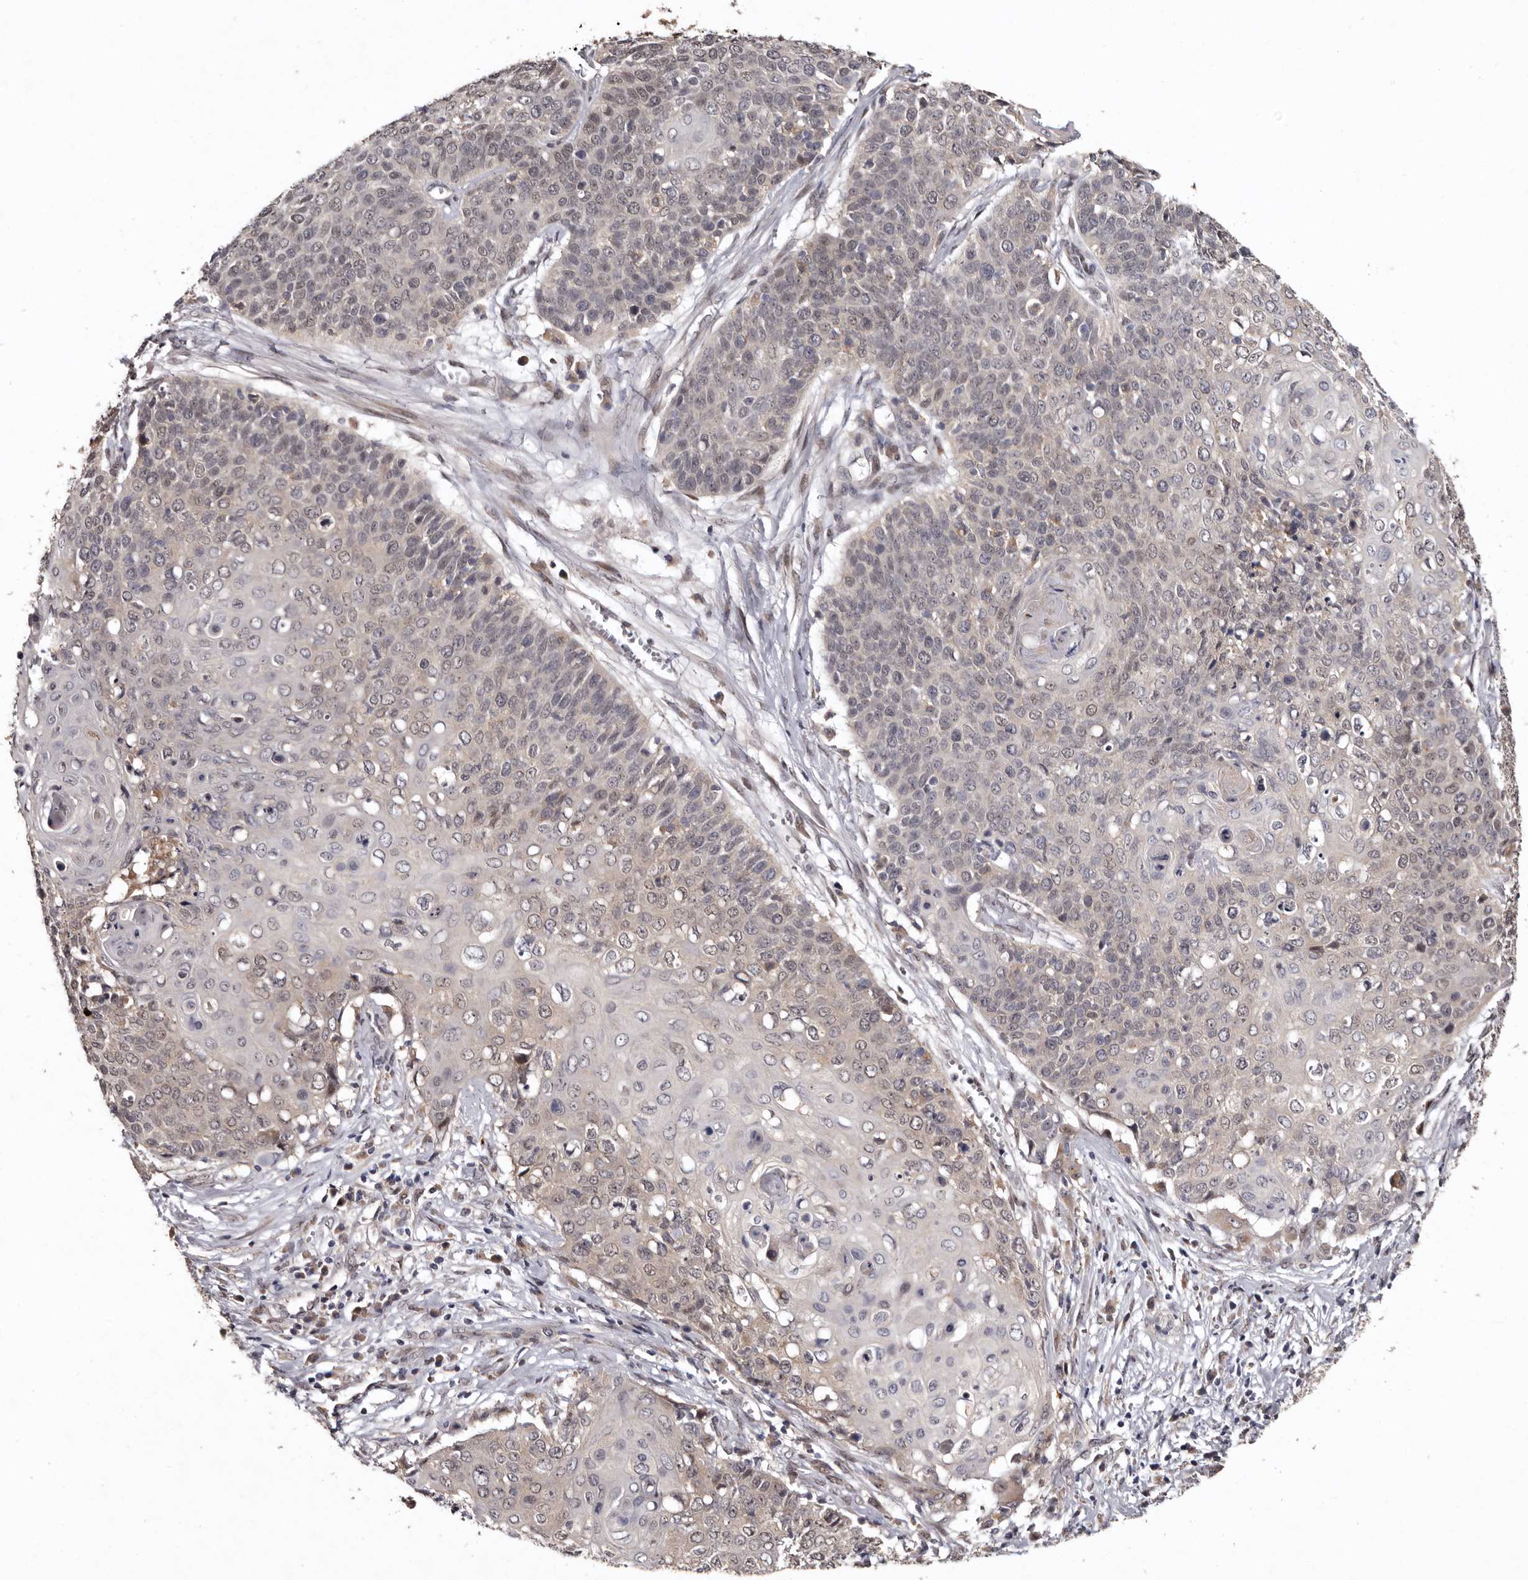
{"staining": {"intensity": "weak", "quantity": "<25%", "location": "cytoplasmic/membranous"}, "tissue": "cervical cancer", "cell_type": "Tumor cells", "image_type": "cancer", "snomed": [{"axis": "morphology", "description": "Squamous cell carcinoma, NOS"}, {"axis": "topography", "description": "Cervix"}], "caption": "A micrograph of human cervical squamous cell carcinoma is negative for staining in tumor cells.", "gene": "FAM91A1", "patient": {"sex": "female", "age": 39}}